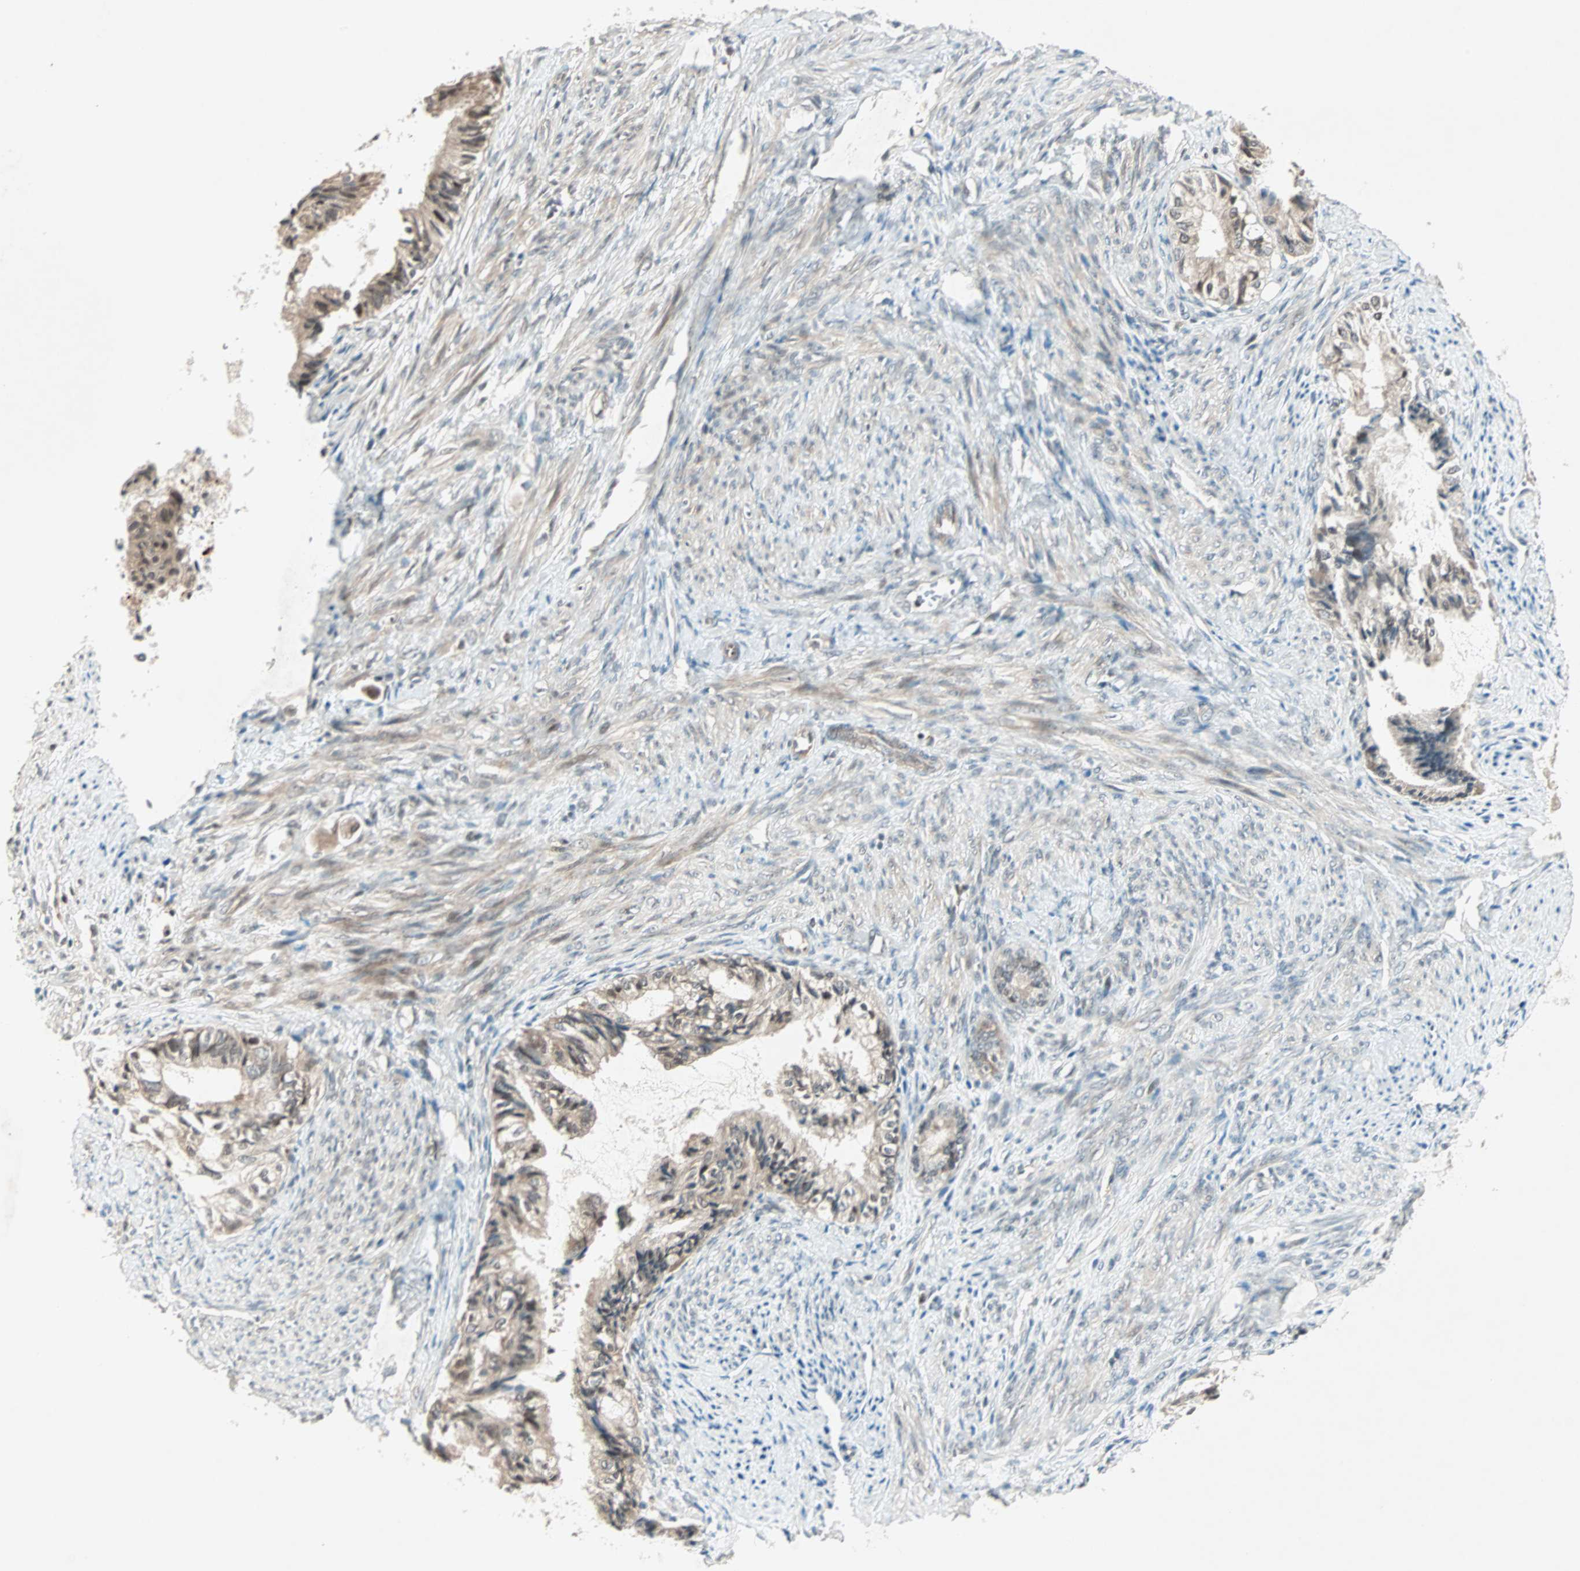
{"staining": {"intensity": "weak", "quantity": "25%-75%", "location": "cytoplasmic/membranous"}, "tissue": "cervical cancer", "cell_type": "Tumor cells", "image_type": "cancer", "snomed": [{"axis": "morphology", "description": "Normal tissue, NOS"}, {"axis": "morphology", "description": "Adenocarcinoma, NOS"}, {"axis": "topography", "description": "Cervix"}, {"axis": "topography", "description": "Endometrium"}], "caption": "Weak cytoplasmic/membranous protein expression is identified in about 25%-75% of tumor cells in cervical adenocarcinoma.", "gene": "PGBD1", "patient": {"sex": "female", "age": 86}}